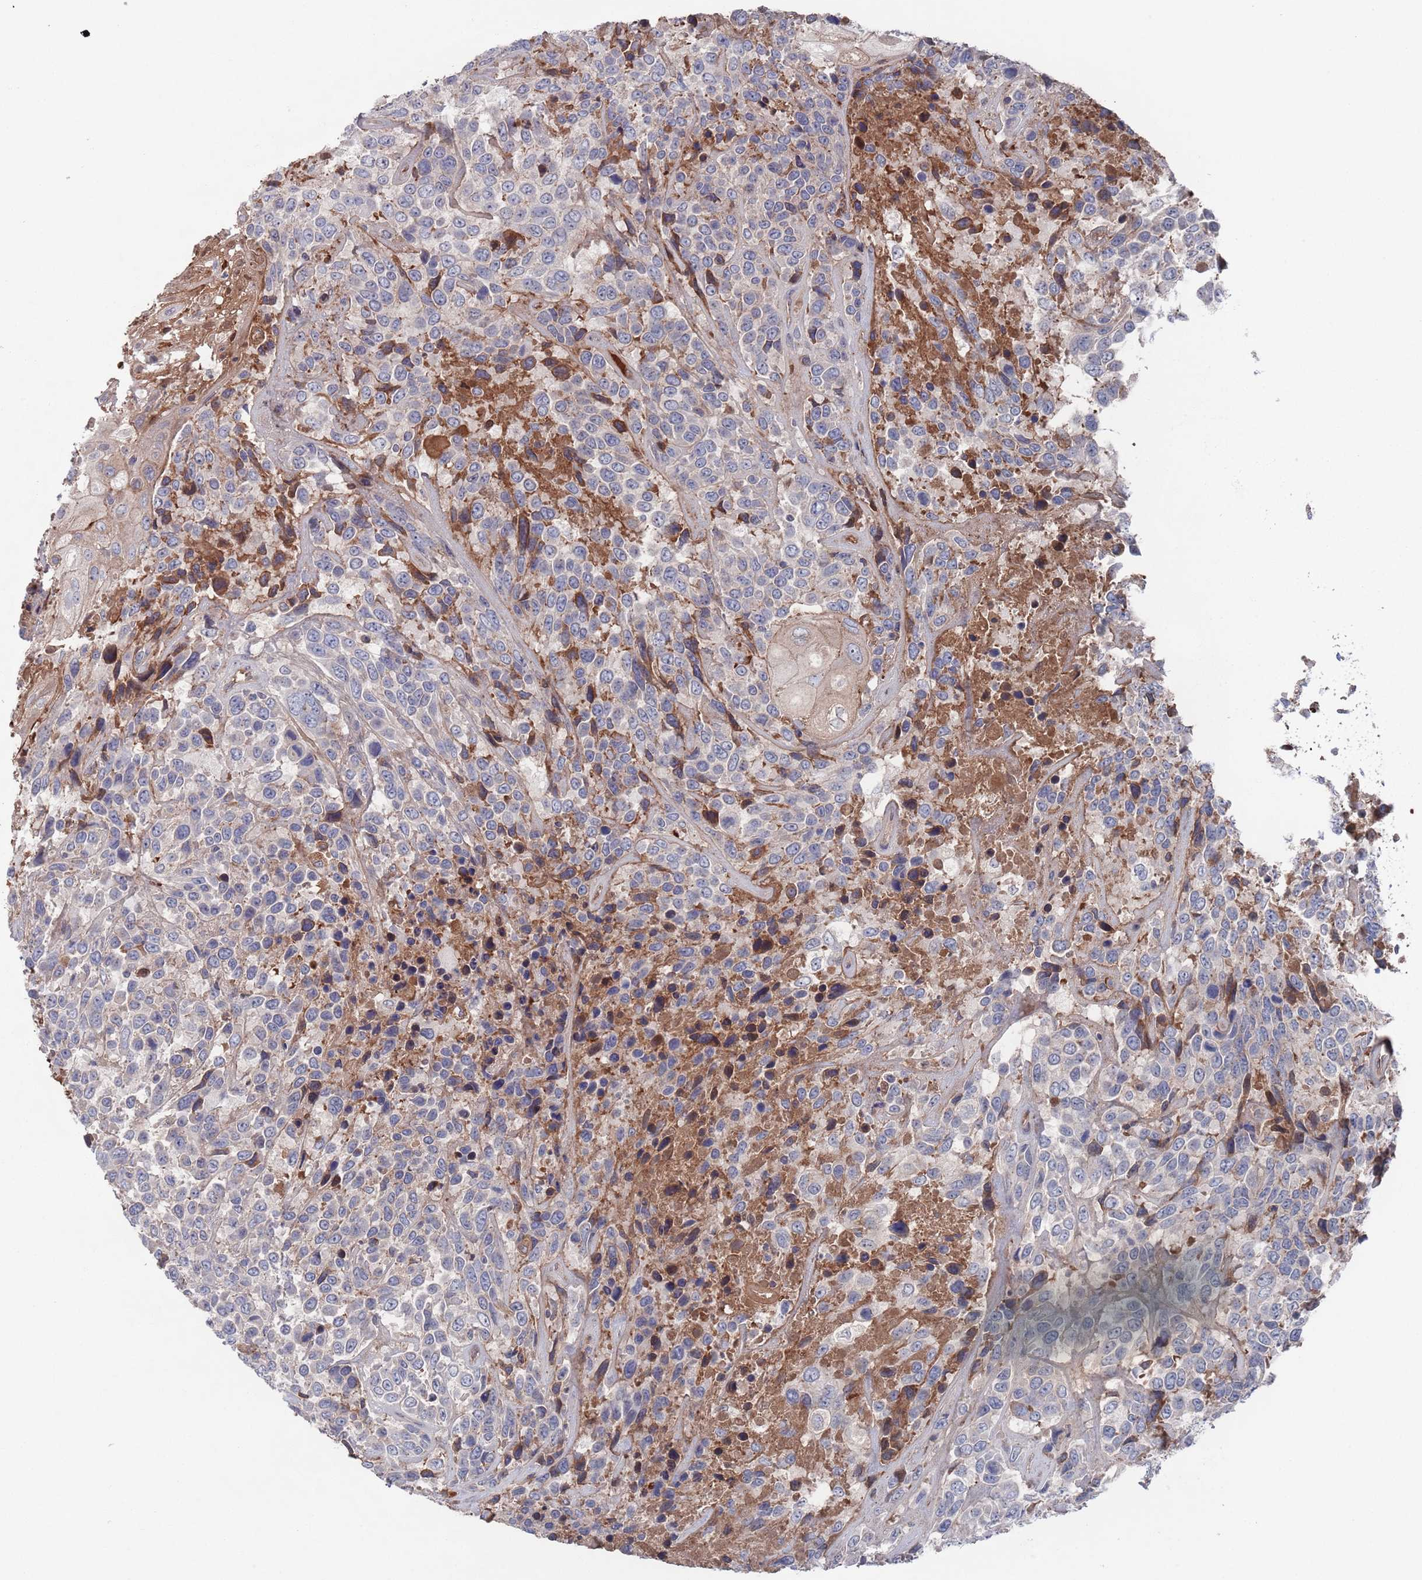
{"staining": {"intensity": "negative", "quantity": "none", "location": "none"}, "tissue": "urothelial cancer", "cell_type": "Tumor cells", "image_type": "cancer", "snomed": [{"axis": "morphology", "description": "Urothelial carcinoma, High grade"}, {"axis": "topography", "description": "Urinary bladder"}], "caption": "This is a micrograph of immunohistochemistry staining of urothelial cancer, which shows no staining in tumor cells.", "gene": "PLEKHA4", "patient": {"sex": "female", "age": 70}}